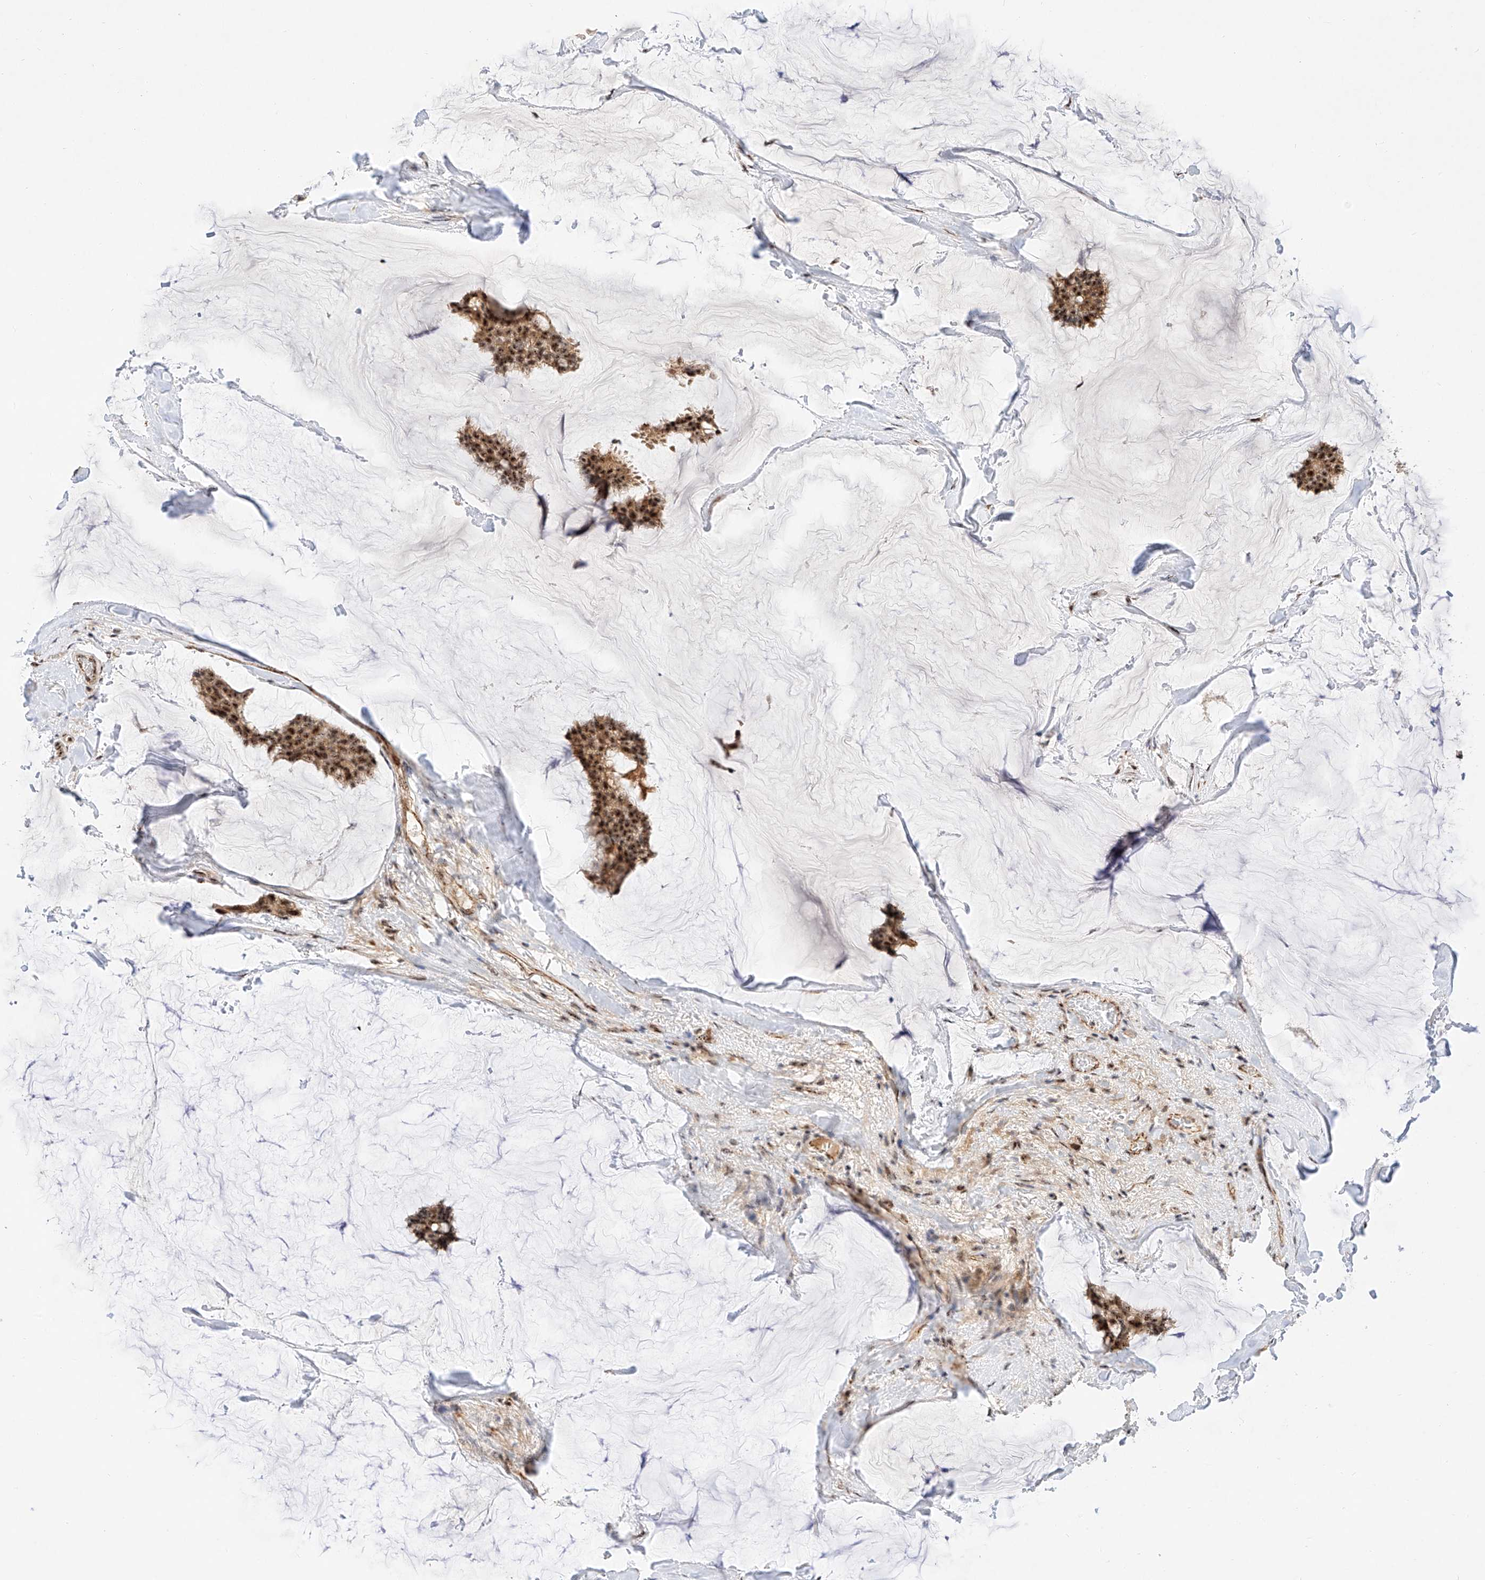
{"staining": {"intensity": "moderate", "quantity": ">75%", "location": "cytoplasmic/membranous,nuclear"}, "tissue": "breast cancer", "cell_type": "Tumor cells", "image_type": "cancer", "snomed": [{"axis": "morphology", "description": "Duct carcinoma"}, {"axis": "topography", "description": "Breast"}], "caption": "Moderate cytoplasmic/membranous and nuclear staining is appreciated in approximately >75% of tumor cells in breast cancer.", "gene": "ATXN7L2", "patient": {"sex": "female", "age": 93}}